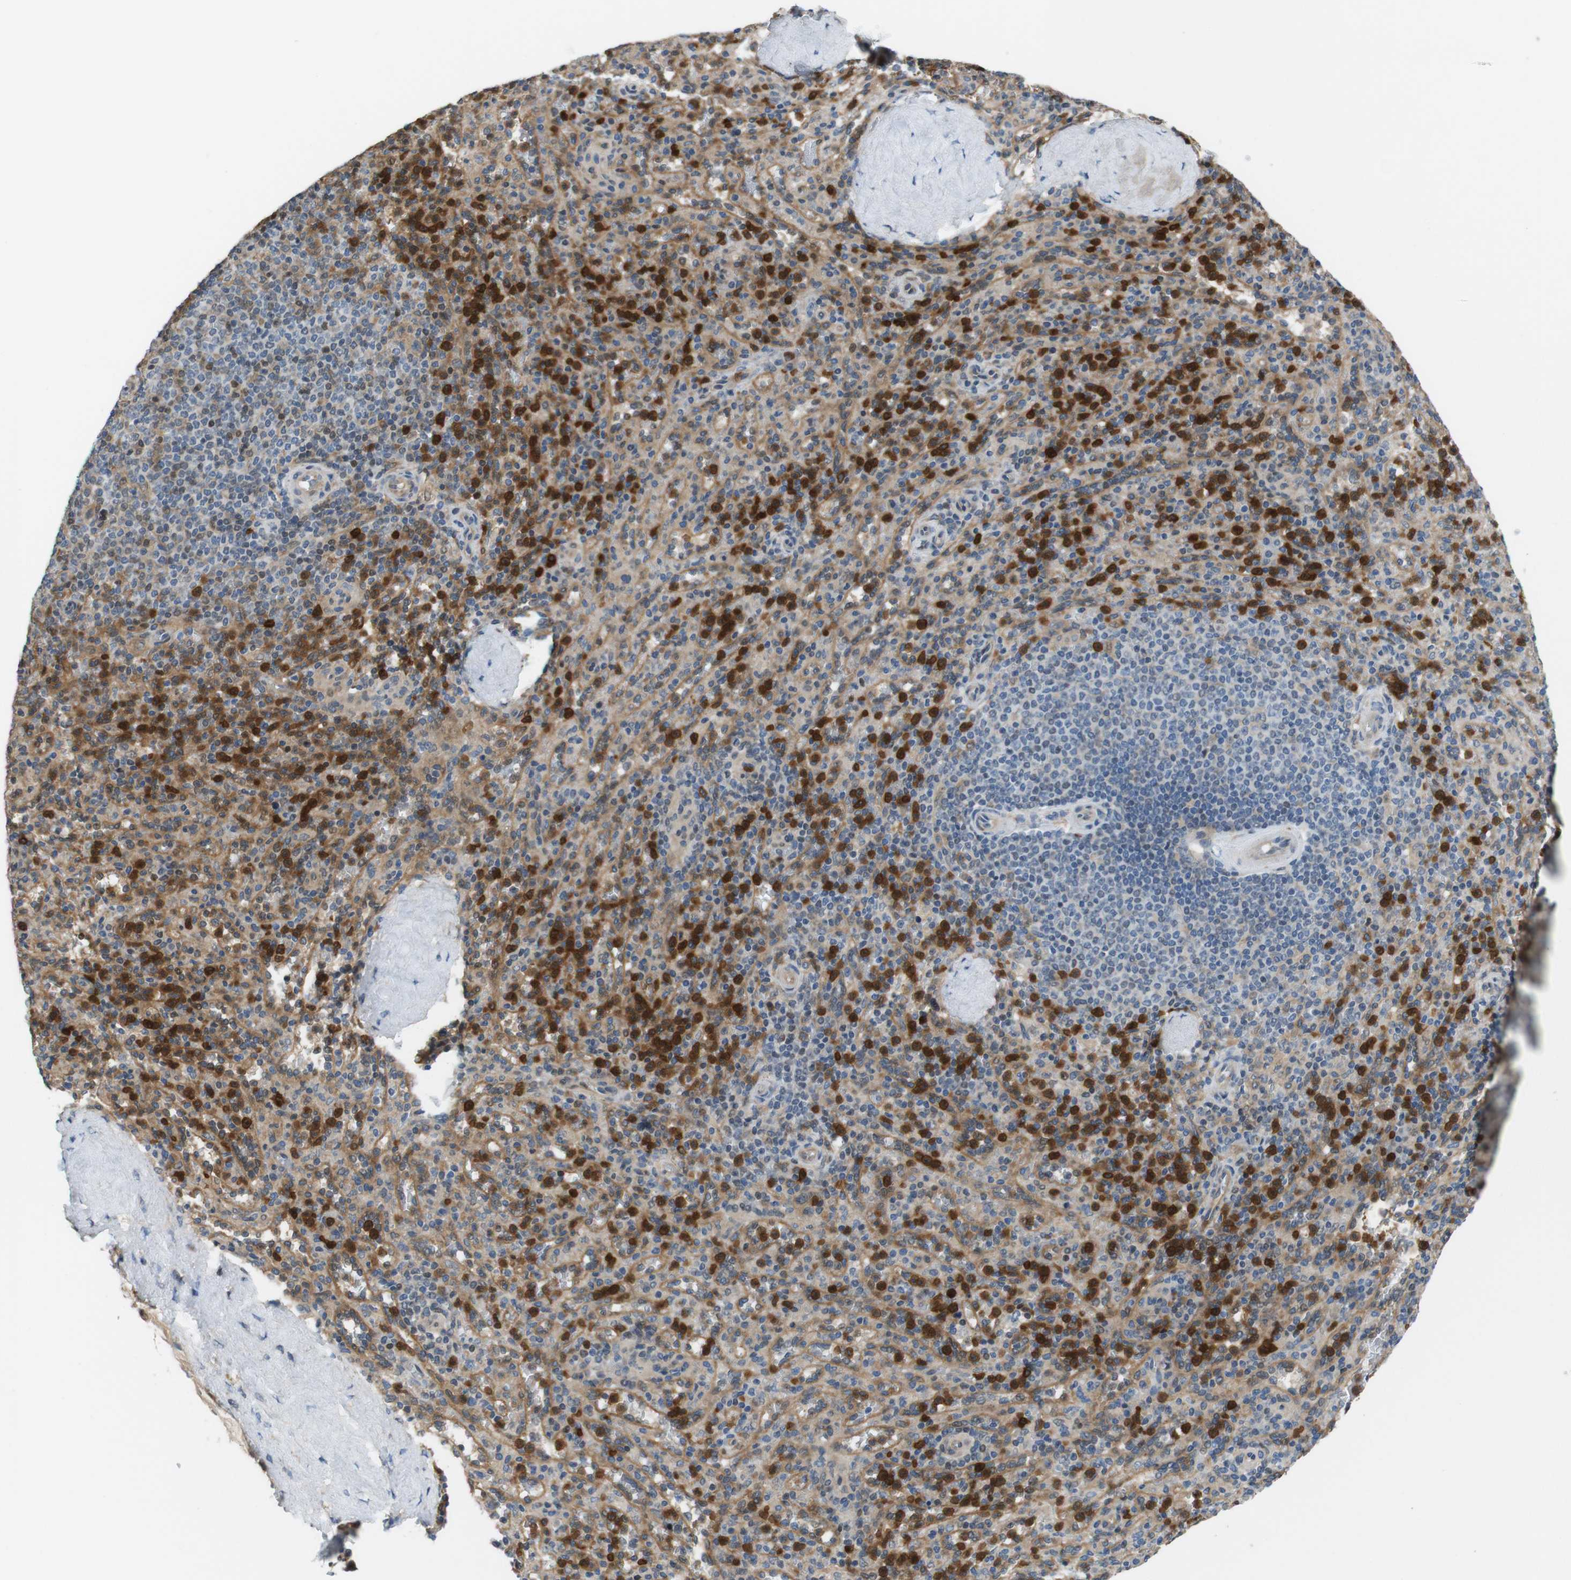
{"staining": {"intensity": "strong", "quantity": "25%-75%", "location": "cytoplasmic/membranous"}, "tissue": "spleen", "cell_type": "Cells in red pulp", "image_type": "normal", "snomed": [{"axis": "morphology", "description": "Normal tissue, NOS"}, {"axis": "topography", "description": "Spleen"}], "caption": "IHC histopathology image of benign spleen: spleen stained using IHC displays high levels of strong protein expression localized specifically in the cytoplasmic/membranous of cells in red pulp, appearing as a cytoplasmic/membranous brown color.", "gene": "PCDH10", "patient": {"sex": "male", "age": 36}}